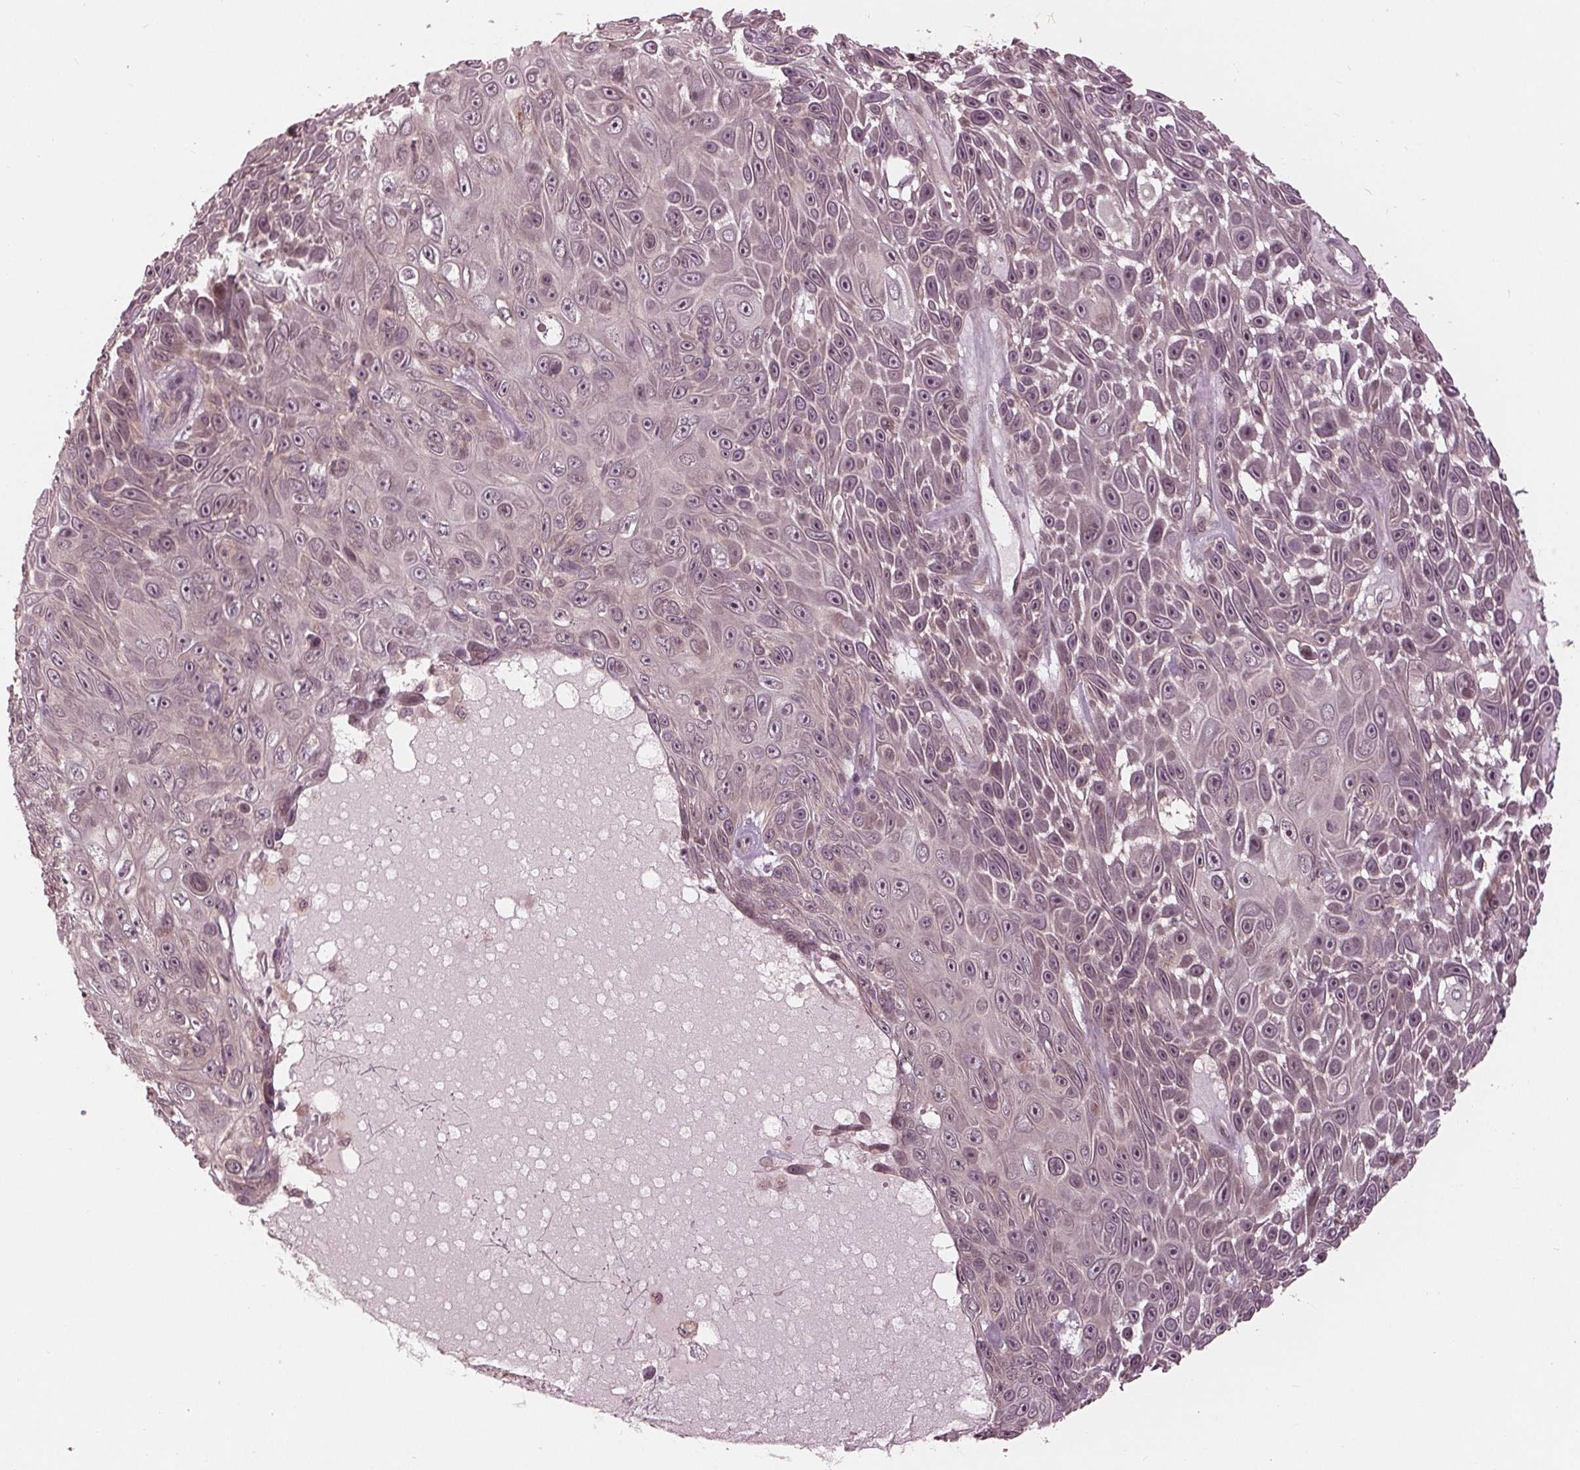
{"staining": {"intensity": "weak", "quantity": "25%-75%", "location": "cytoplasmic/membranous,nuclear"}, "tissue": "skin cancer", "cell_type": "Tumor cells", "image_type": "cancer", "snomed": [{"axis": "morphology", "description": "Squamous cell carcinoma, NOS"}, {"axis": "topography", "description": "Skin"}], "caption": "Skin cancer (squamous cell carcinoma) tissue displays weak cytoplasmic/membranous and nuclear positivity in about 25%-75% of tumor cells, visualized by immunohistochemistry.", "gene": "ZNF471", "patient": {"sex": "male", "age": 82}}